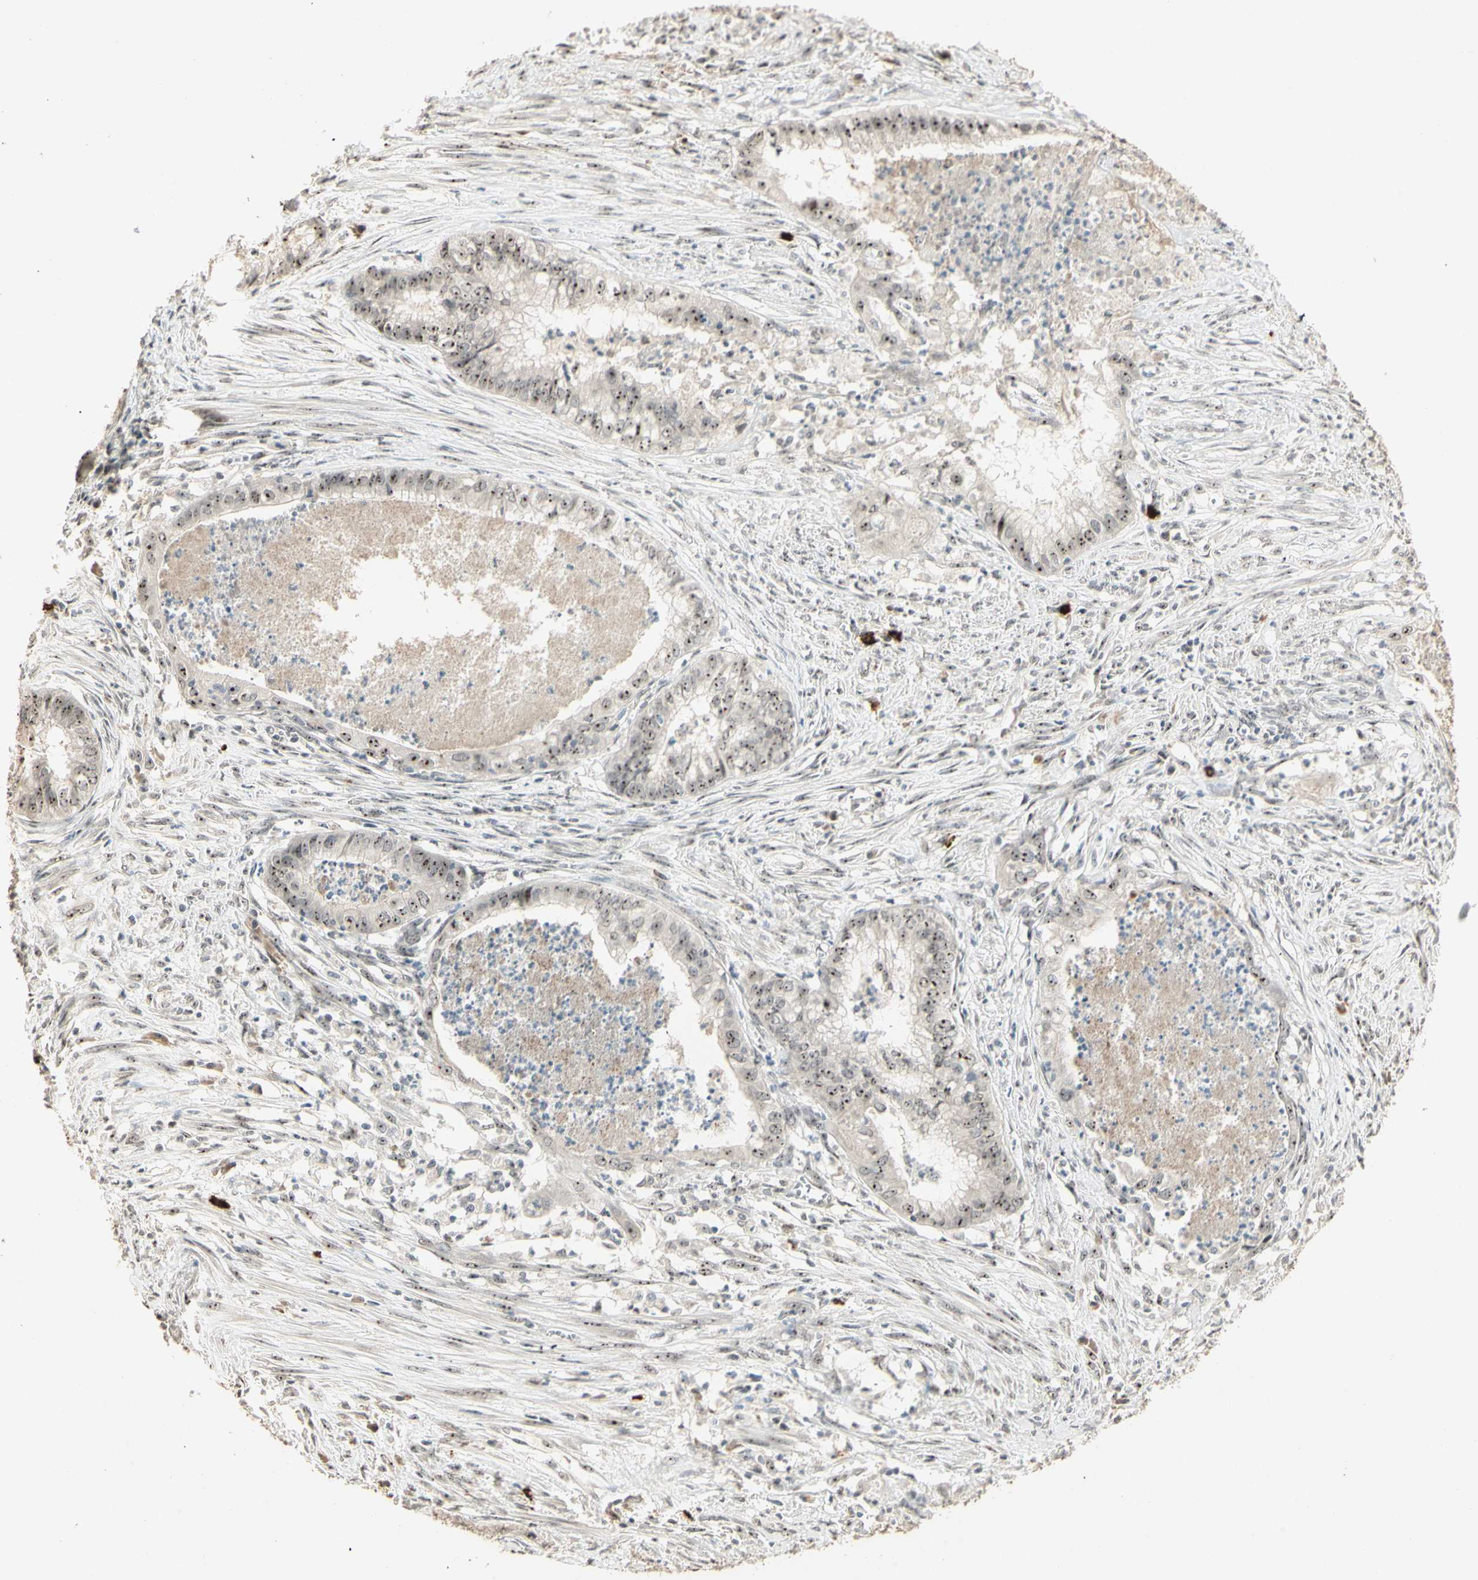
{"staining": {"intensity": "strong", "quantity": ">75%", "location": "nuclear"}, "tissue": "endometrial cancer", "cell_type": "Tumor cells", "image_type": "cancer", "snomed": [{"axis": "morphology", "description": "Necrosis, NOS"}, {"axis": "morphology", "description": "Adenocarcinoma, NOS"}, {"axis": "topography", "description": "Endometrium"}], "caption": "There is high levels of strong nuclear positivity in tumor cells of endometrial adenocarcinoma, as demonstrated by immunohistochemical staining (brown color).", "gene": "ETV4", "patient": {"sex": "female", "age": 79}}